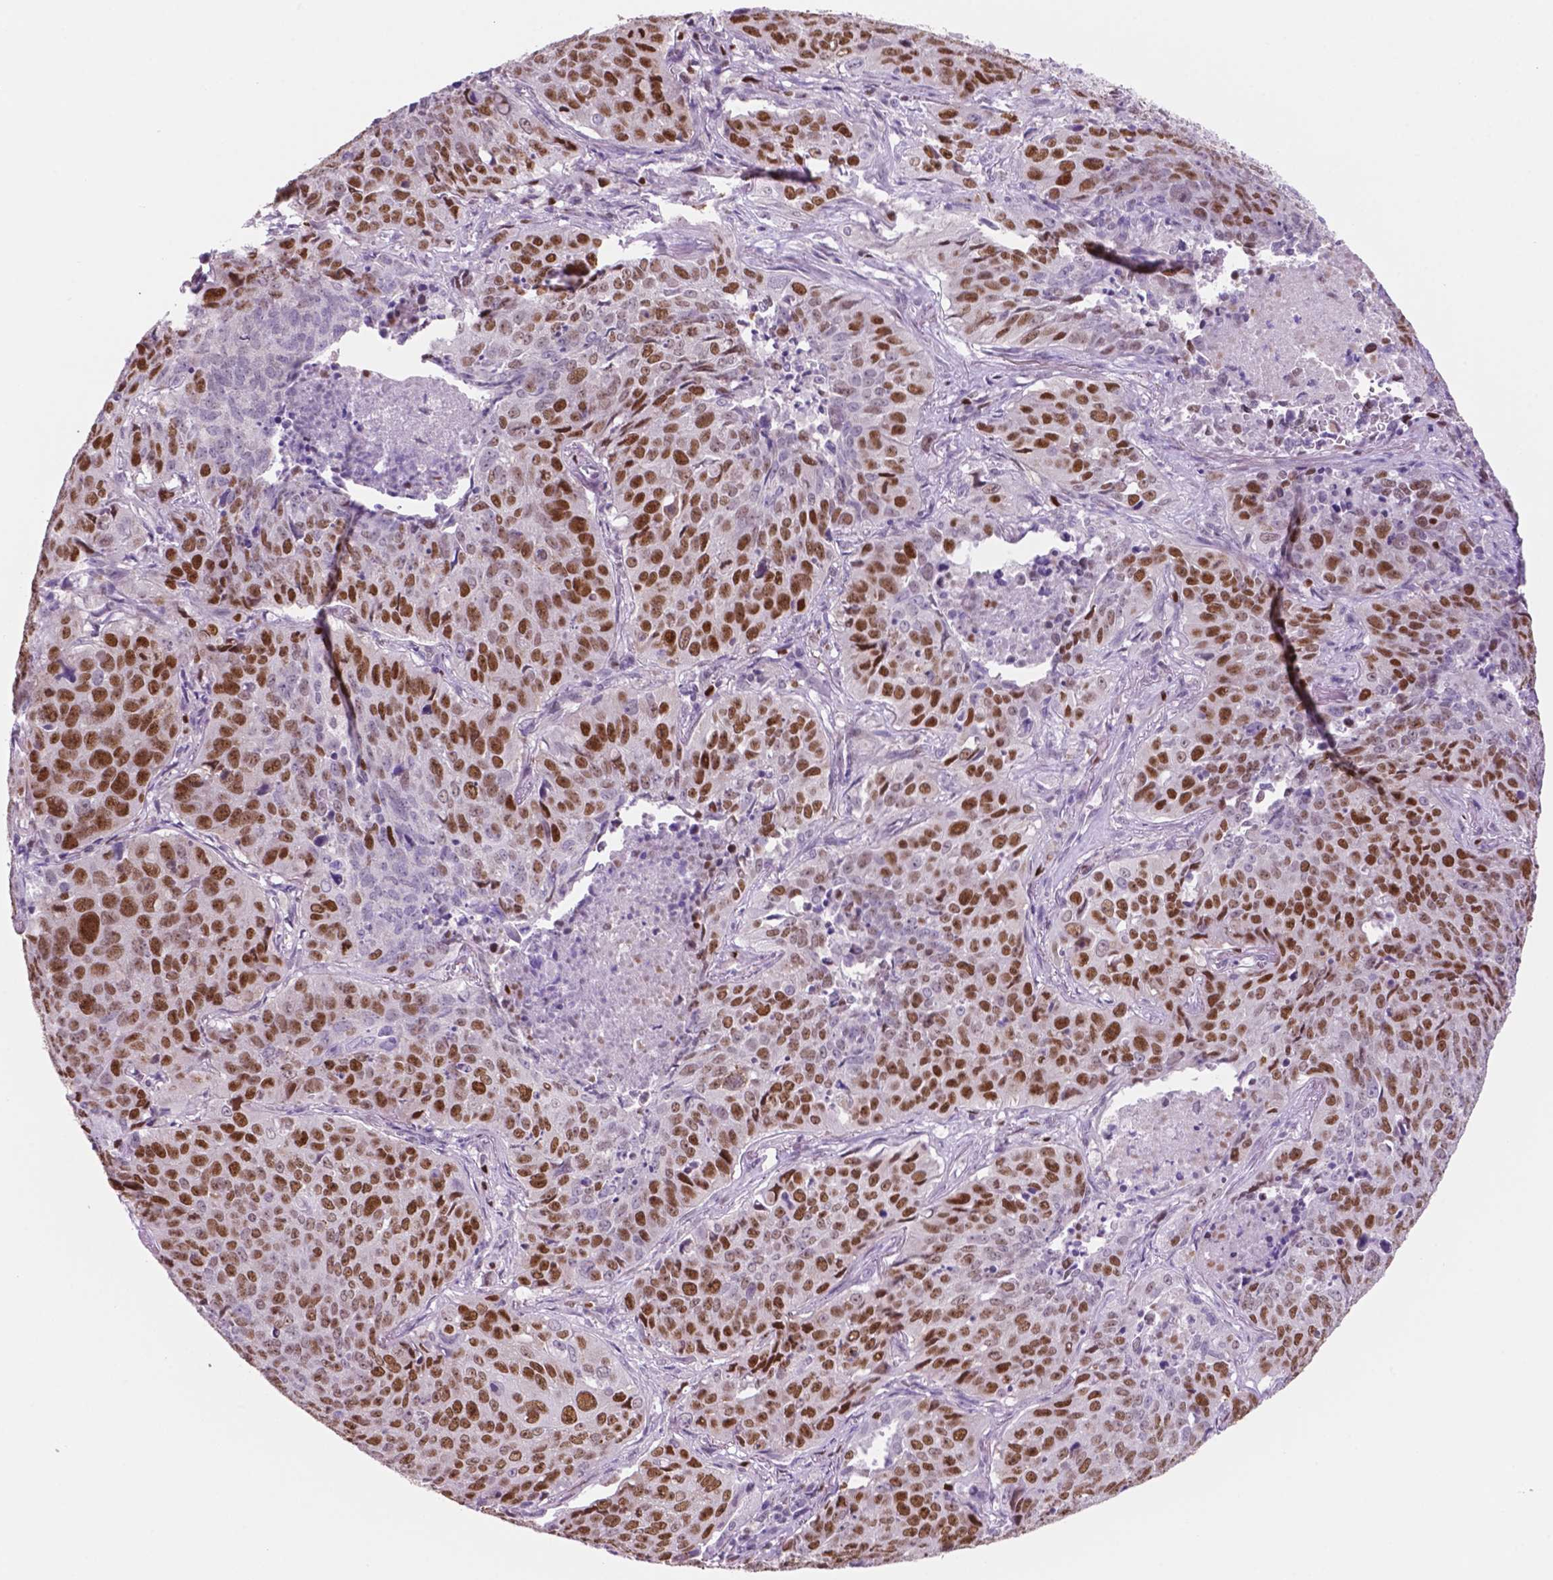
{"staining": {"intensity": "moderate", "quantity": ">75%", "location": "nuclear"}, "tissue": "lung cancer", "cell_type": "Tumor cells", "image_type": "cancer", "snomed": [{"axis": "morphology", "description": "Normal tissue, NOS"}, {"axis": "morphology", "description": "Squamous cell carcinoma, NOS"}, {"axis": "topography", "description": "Bronchus"}, {"axis": "topography", "description": "Lung"}], "caption": "Immunohistochemistry of human squamous cell carcinoma (lung) demonstrates medium levels of moderate nuclear expression in approximately >75% of tumor cells.", "gene": "NCAPH2", "patient": {"sex": "male", "age": 64}}